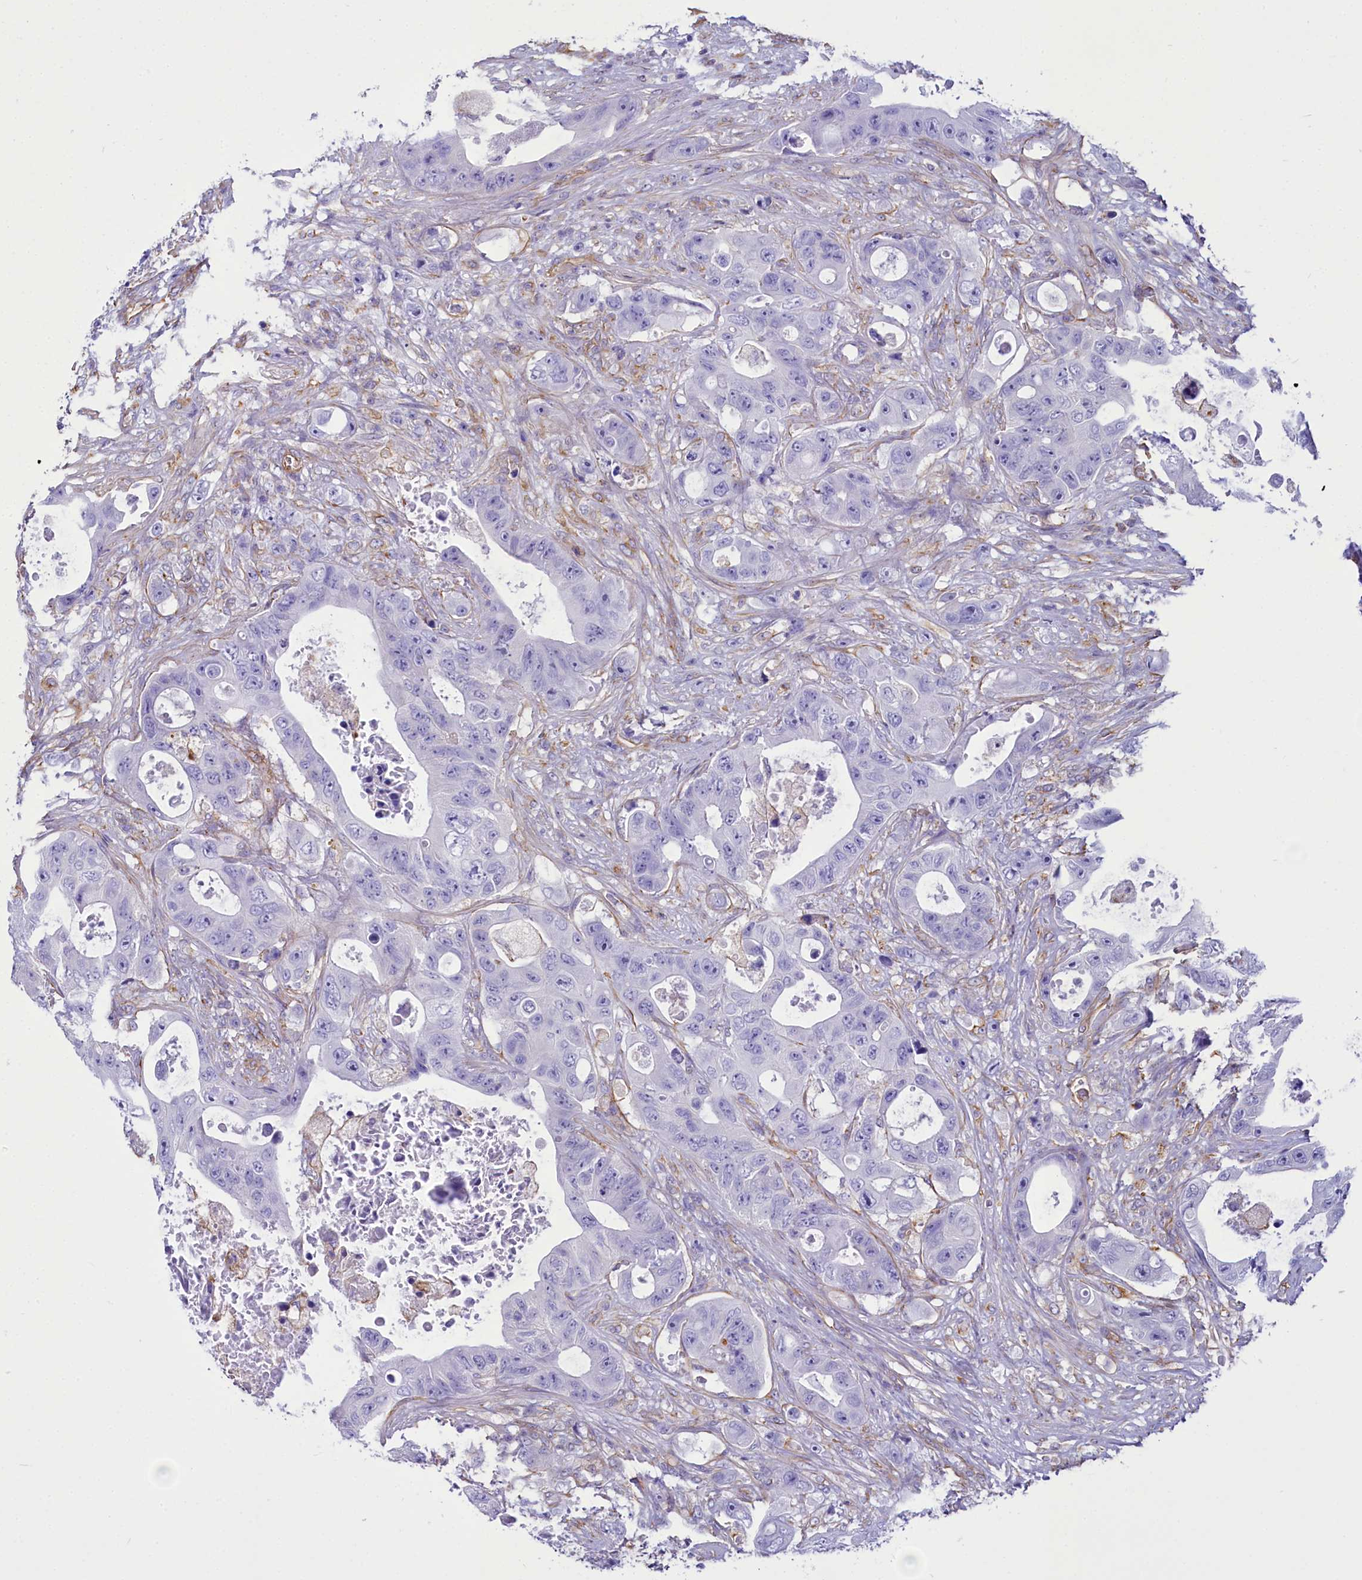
{"staining": {"intensity": "negative", "quantity": "none", "location": "none"}, "tissue": "colorectal cancer", "cell_type": "Tumor cells", "image_type": "cancer", "snomed": [{"axis": "morphology", "description": "Adenocarcinoma, NOS"}, {"axis": "topography", "description": "Colon"}], "caption": "IHC image of human colorectal cancer stained for a protein (brown), which displays no staining in tumor cells.", "gene": "CD99", "patient": {"sex": "female", "age": 46}}